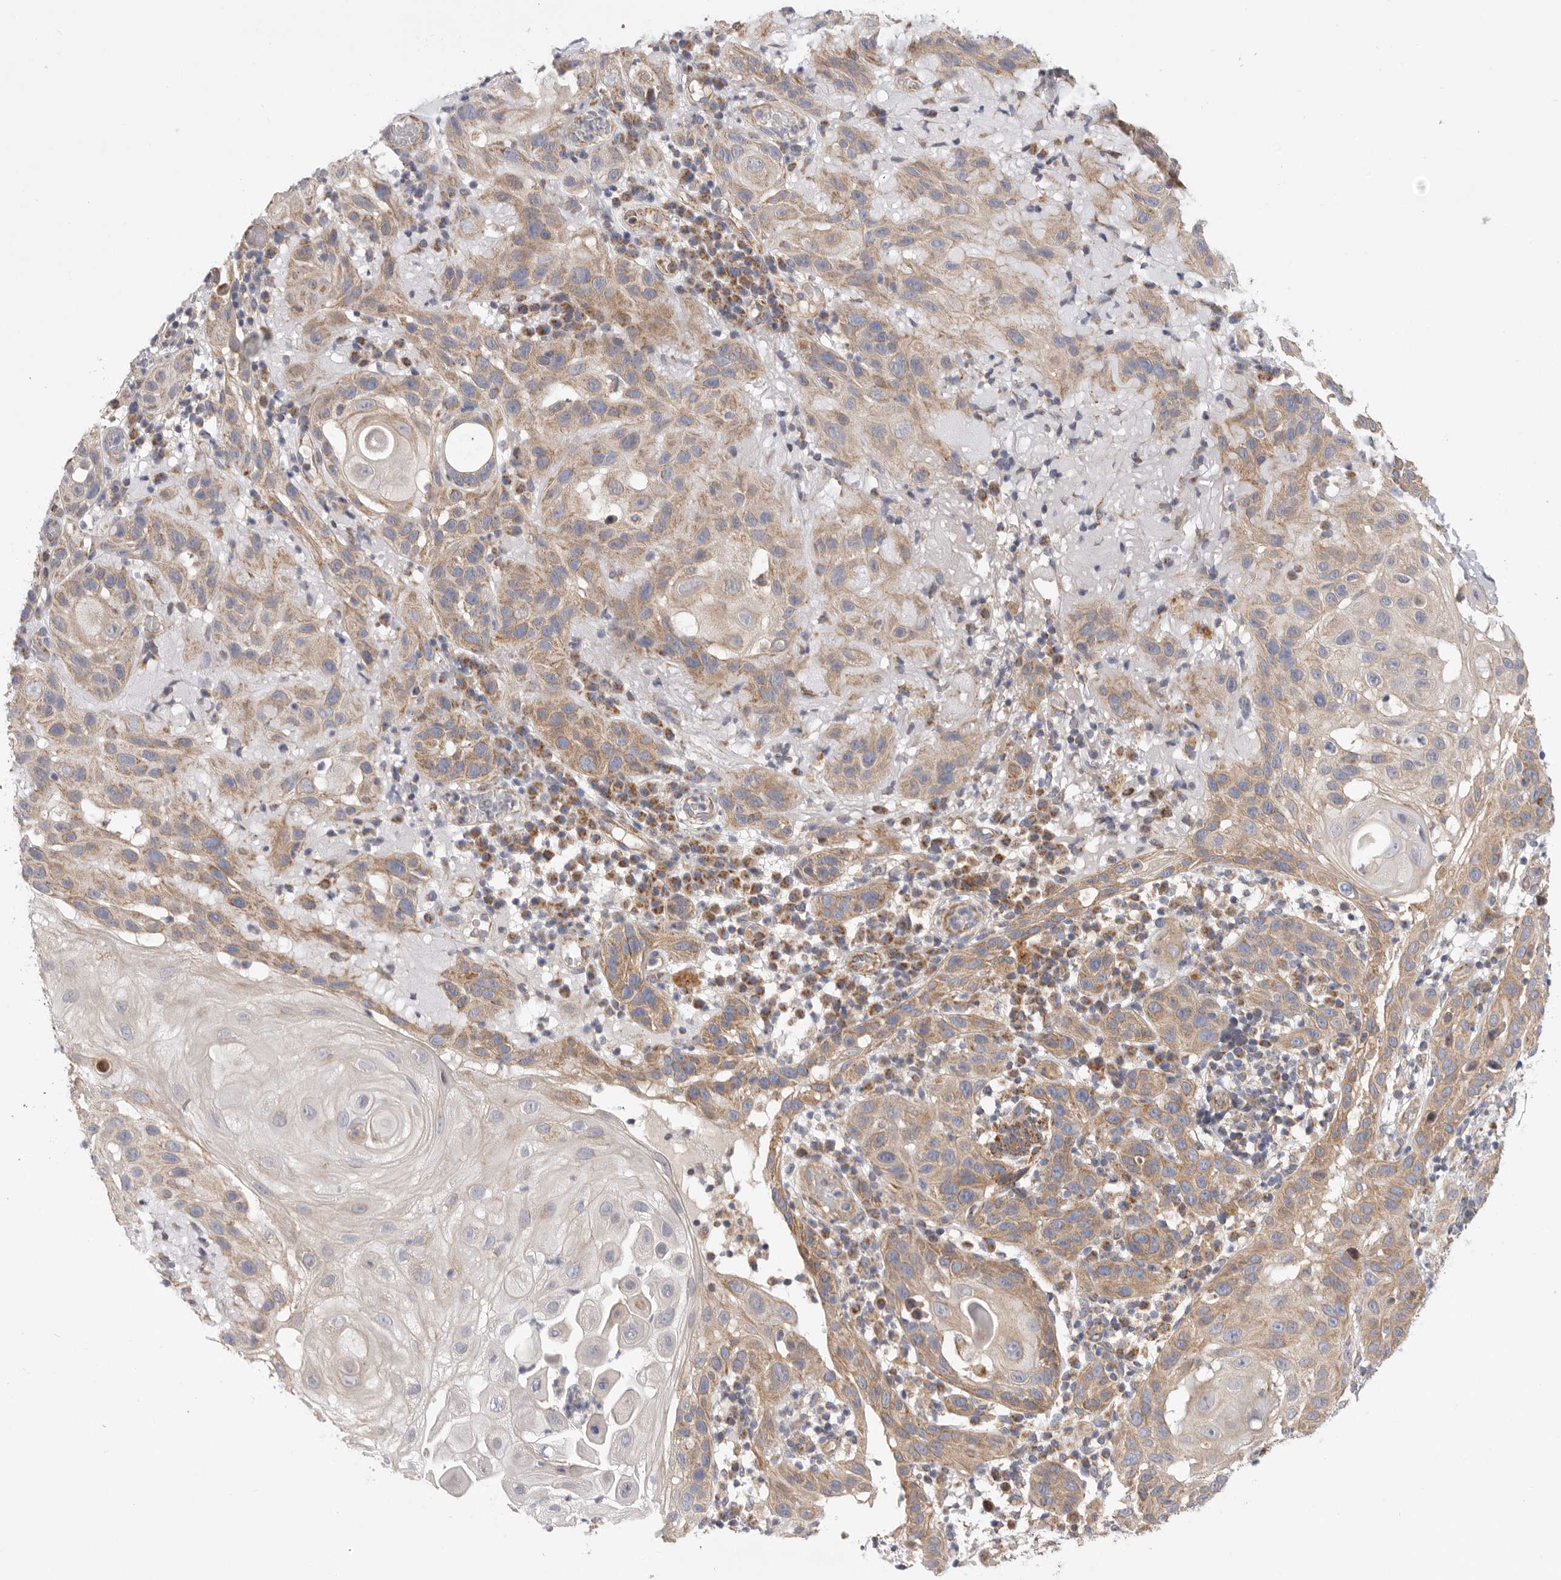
{"staining": {"intensity": "moderate", "quantity": "25%-75%", "location": "cytoplasmic/membranous"}, "tissue": "skin cancer", "cell_type": "Tumor cells", "image_type": "cancer", "snomed": [{"axis": "morphology", "description": "Normal tissue, NOS"}, {"axis": "morphology", "description": "Squamous cell carcinoma, NOS"}, {"axis": "topography", "description": "Skin"}], "caption": "Immunohistochemistry photomicrograph of neoplastic tissue: skin cancer (squamous cell carcinoma) stained using immunohistochemistry (IHC) displays medium levels of moderate protein expression localized specifically in the cytoplasmic/membranous of tumor cells, appearing as a cytoplasmic/membranous brown color.", "gene": "MTFR1L", "patient": {"sex": "female", "age": 96}}